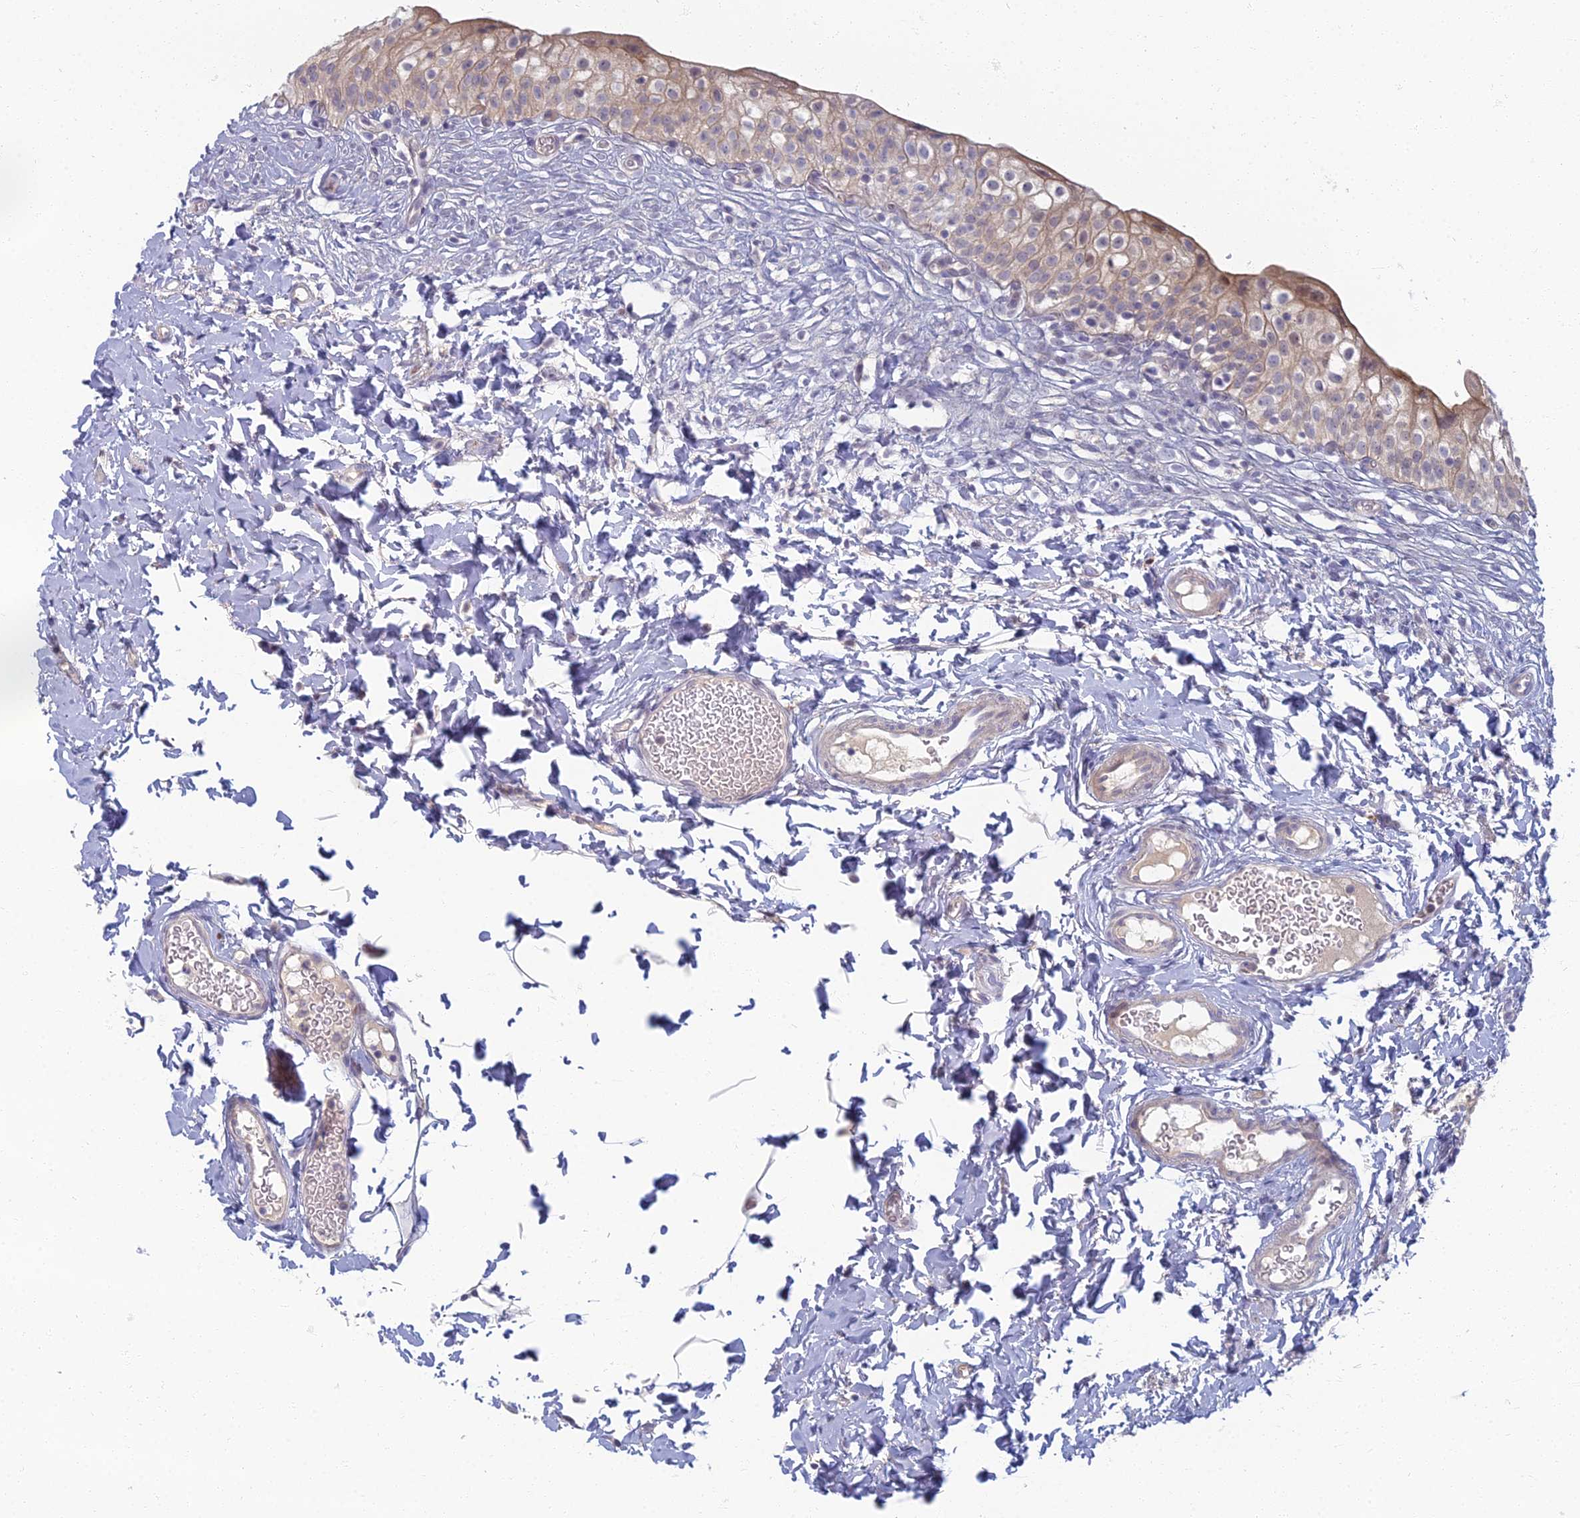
{"staining": {"intensity": "weak", "quantity": ">75%", "location": "cytoplasmic/membranous"}, "tissue": "urinary bladder", "cell_type": "Urothelial cells", "image_type": "normal", "snomed": [{"axis": "morphology", "description": "Normal tissue, NOS"}, {"axis": "topography", "description": "Urinary bladder"}], "caption": "Protein expression by IHC shows weak cytoplasmic/membranous positivity in approximately >75% of urothelial cells in benign urinary bladder. The staining was performed using DAB to visualize the protein expression in brown, while the nuclei were stained in blue with hematoxylin (Magnification: 20x).", "gene": "CHMP4B", "patient": {"sex": "male", "age": 55}}